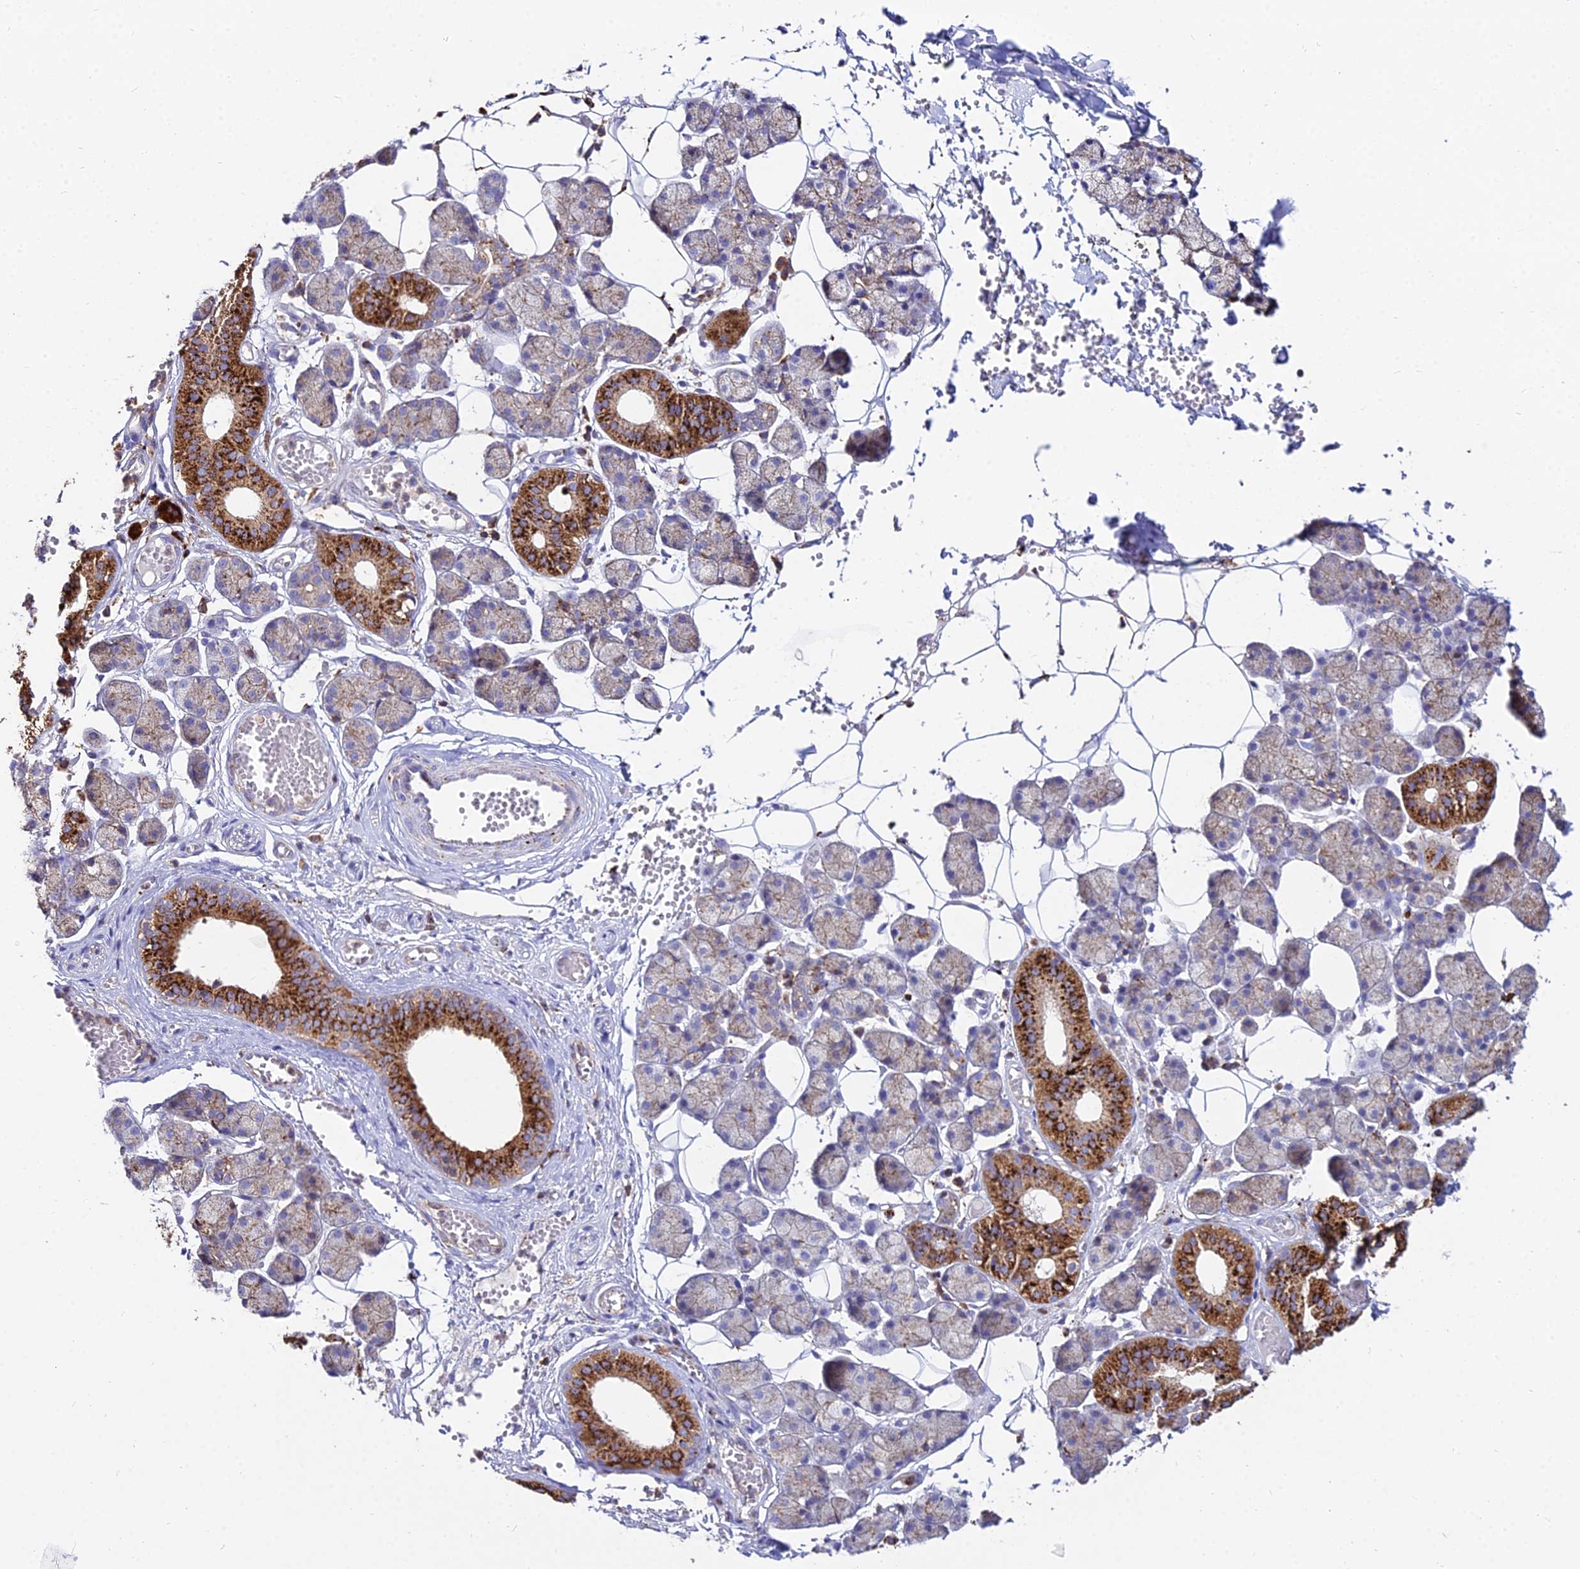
{"staining": {"intensity": "strong", "quantity": "25%-75%", "location": "cytoplasmic/membranous"}, "tissue": "salivary gland", "cell_type": "Glandular cells", "image_type": "normal", "snomed": [{"axis": "morphology", "description": "Normal tissue, NOS"}, {"axis": "topography", "description": "Salivary gland"}], "caption": "Human salivary gland stained with a brown dye reveals strong cytoplasmic/membranous positive expression in about 25%-75% of glandular cells.", "gene": "PNLIPRP3", "patient": {"sex": "female", "age": 33}}